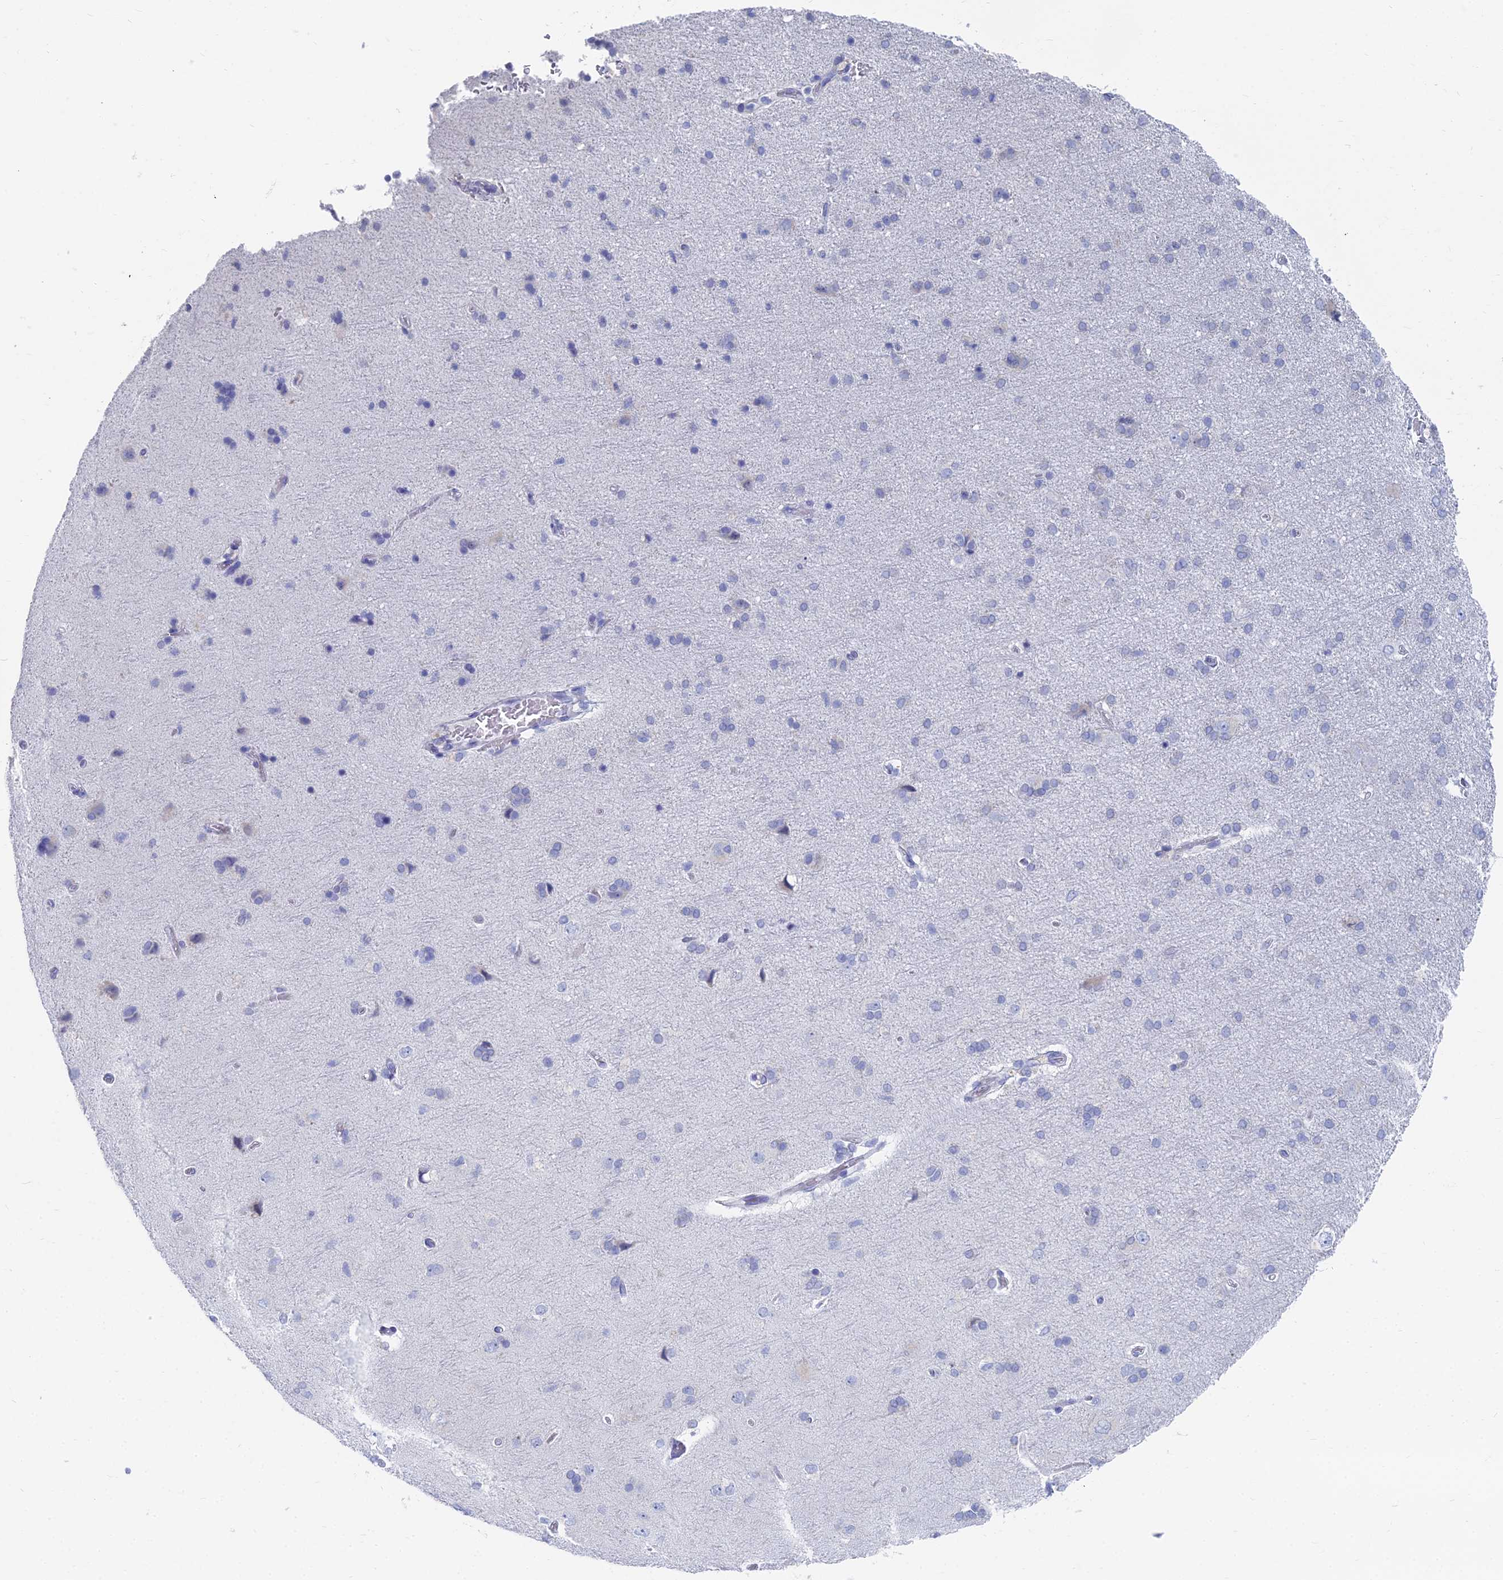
{"staining": {"intensity": "negative", "quantity": "none", "location": "none"}, "tissue": "cerebral cortex", "cell_type": "Endothelial cells", "image_type": "normal", "snomed": [{"axis": "morphology", "description": "Normal tissue, NOS"}, {"axis": "topography", "description": "Cerebral cortex"}], "caption": "This is a histopathology image of immunohistochemistry (IHC) staining of unremarkable cerebral cortex, which shows no staining in endothelial cells. (DAB IHC visualized using brightfield microscopy, high magnification).", "gene": "TNNT3", "patient": {"sex": "male", "age": 62}}